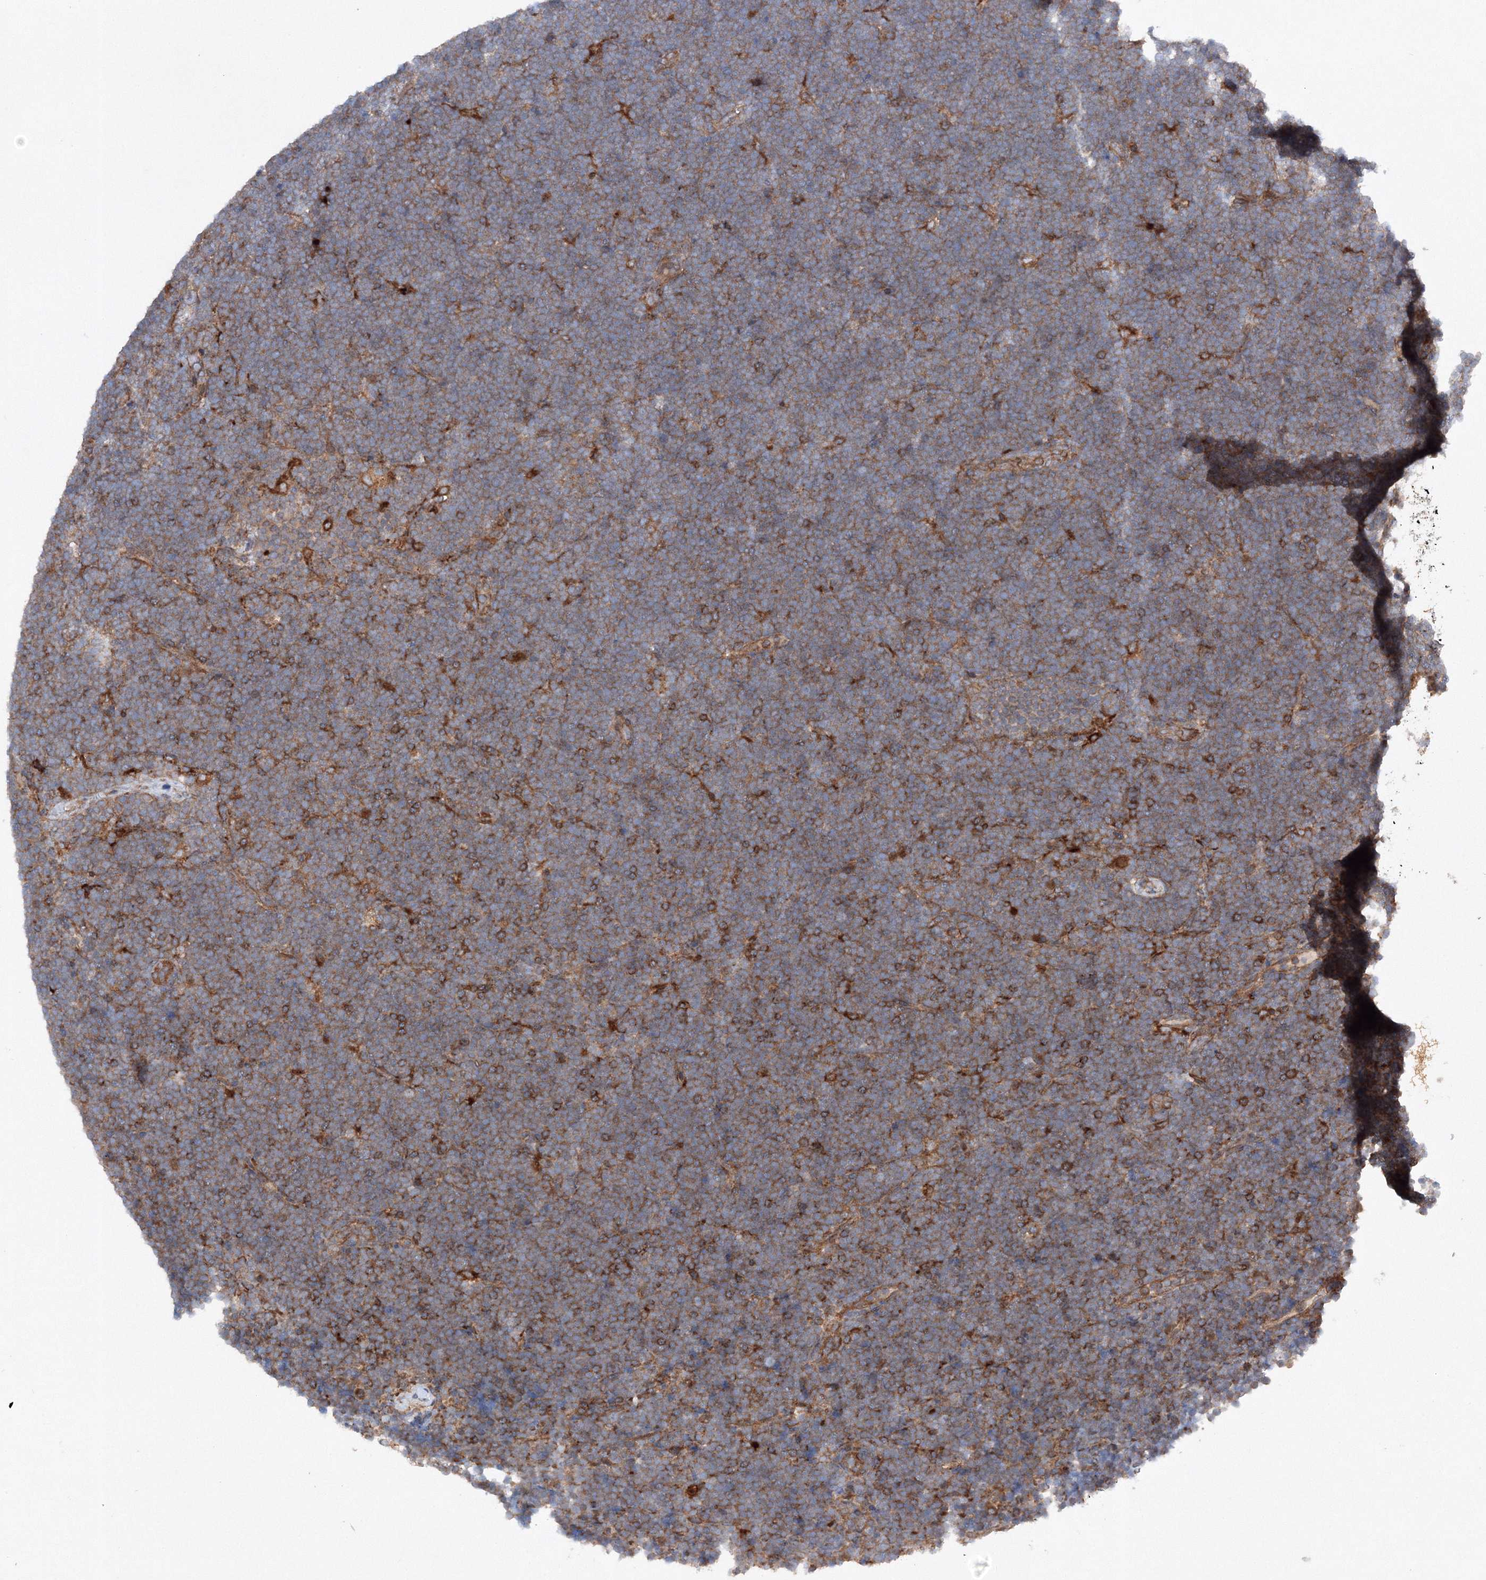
{"staining": {"intensity": "moderate", "quantity": "25%-75%", "location": "cytoplasmic/membranous"}, "tissue": "lymphoma", "cell_type": "Tumor cells", "image_type": "cancer", "snomed": [{"axis": "morphology", "description": "Malignant lymphoma, non-Hodgkin's type, High grade"}, {"axis": "topography", "description": "Lymph node"}], "caption": "Lymphoma was stained to show a protein in brown. There is medium levels of moderate cytoplasmic/membranous staining in about 25%-75% of tumor cells.", "gene": "SLC36A1", "patient": {"sex": "male", "age": 13}}